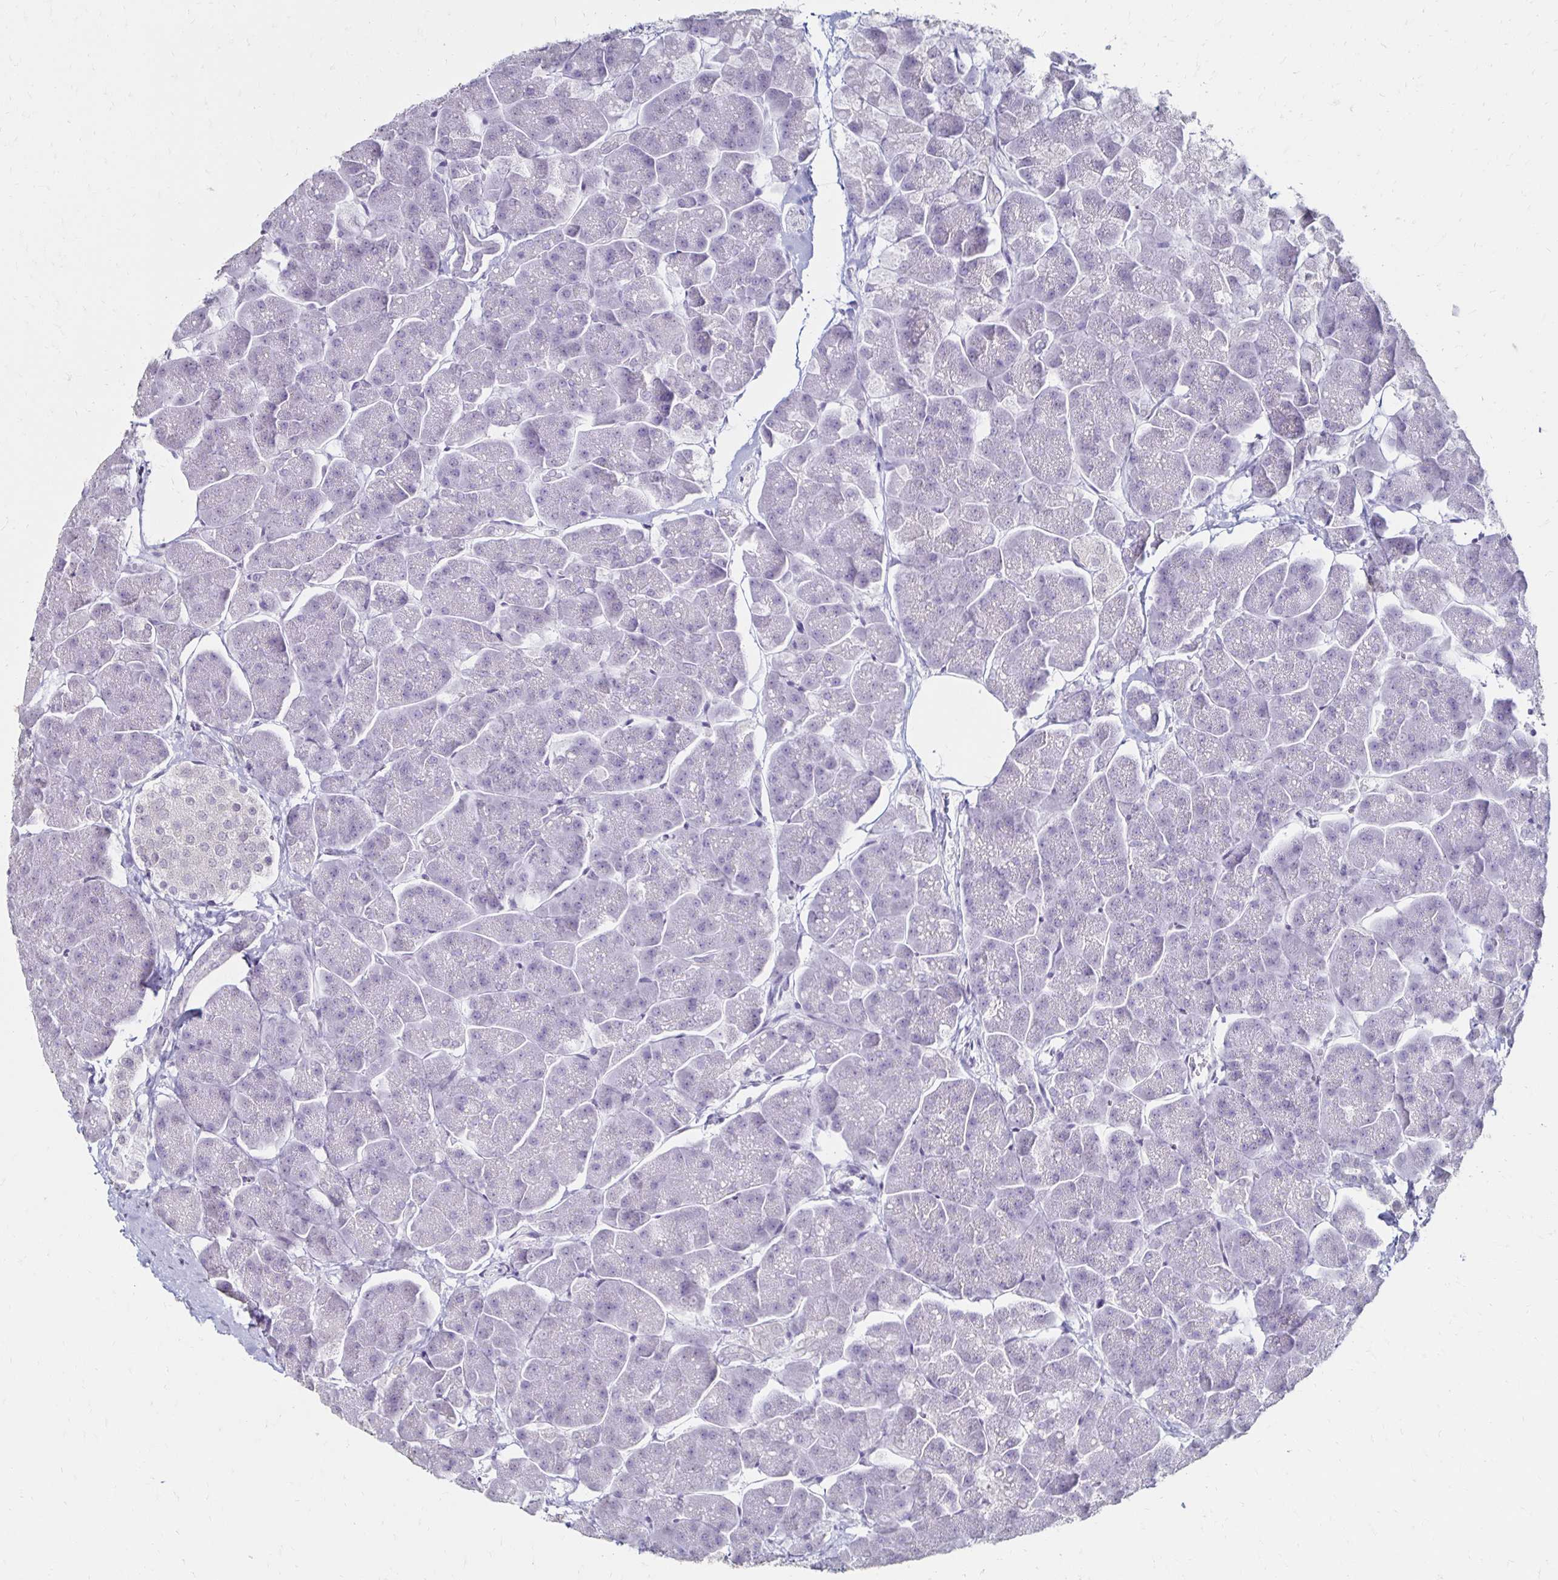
{"staining": {"intensity": "negative", "quantity": "none", "location": "none"}, "tissue": "pancreas", "cell_type": "Exocrine glandular cells", "image_type": "normal", "snomed": [{"axis": "morphology", "description": "Normal tissue, NOS"}, {"axis": "topography", "description": "Pancreas"}, {"axis": "topography", "description": "Peripheral nerve tissue"}], "caption": "High magnification brightfield microscopy of unremarkable pancreas stained with DAB (3,3'-diaminobenzidine) (brown) and counterstained with hematoxylin (blue): exocrine glandular cells show no significant staining. (DAB (3,3'-diaminobenzidine) immunohistochemistry (IHC), high magnification).", "gene": "TOMM34", "patient": {"sex": "male", "age": 54}}